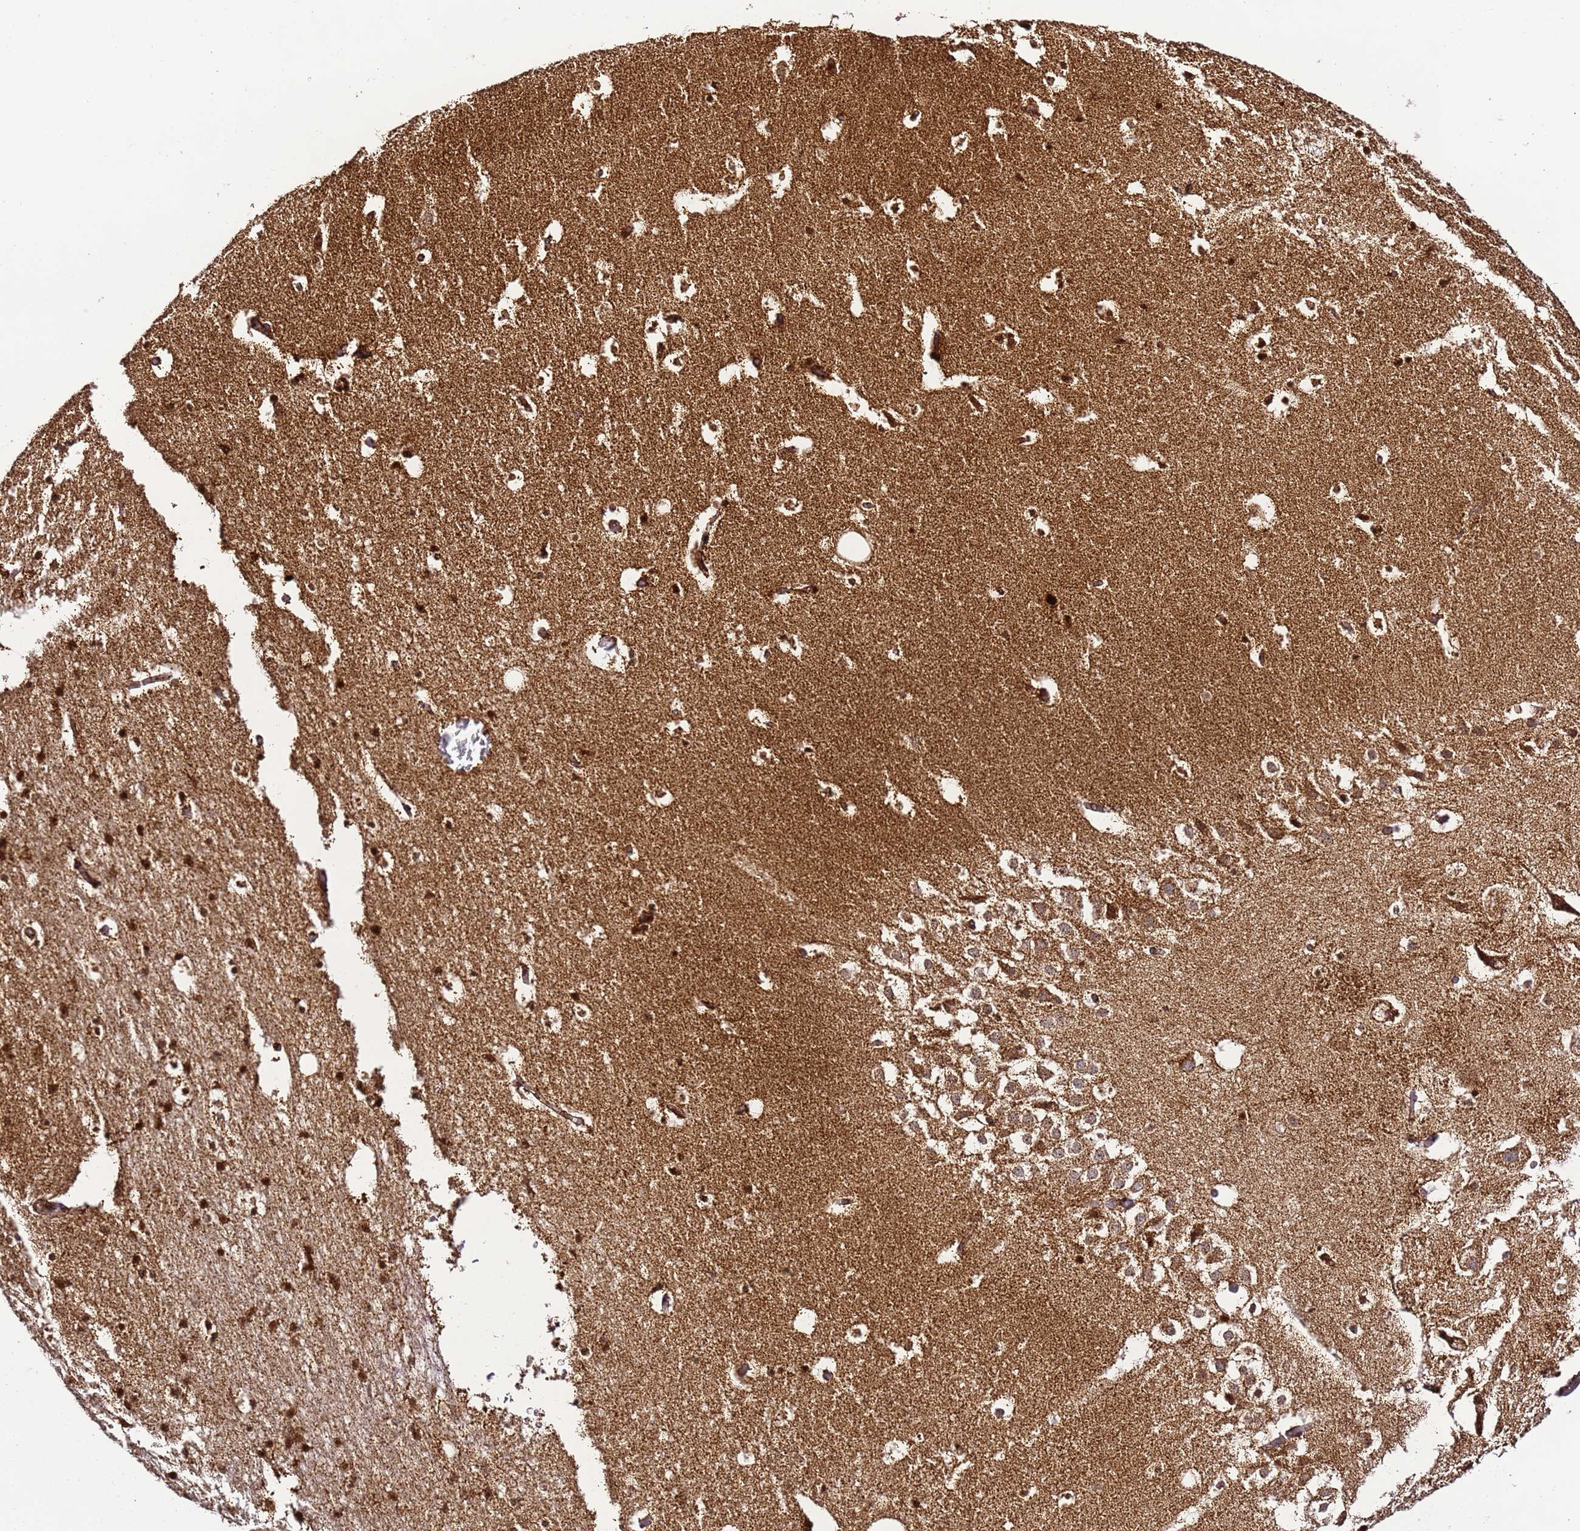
{"staining": {"intensity": "strong", "quantity": "25%-75%", "location": "cytoplasmic/membranous,nuclear"}, "tissue": "hippocampus", "cell_type": "Glial cells", "image_type": "normal", "snomed": [{"axis": "morphology", "description": "Normal tissue, NOS"}, {"axis": "topography", "description": "Hippocampus"}], "caption": "Glial cells reveal high levels of strong cytoplasmic/membranous,nuclear staining in about 25%-75% of cells in unremarkable hippocampus. The staining is performed using DAB brown chromogen to label protein expression. The nuclei are counter-stained blue using hematoxylin.", "gene": "HSPE1", "patient": {"sex": "female", "age": 52}}